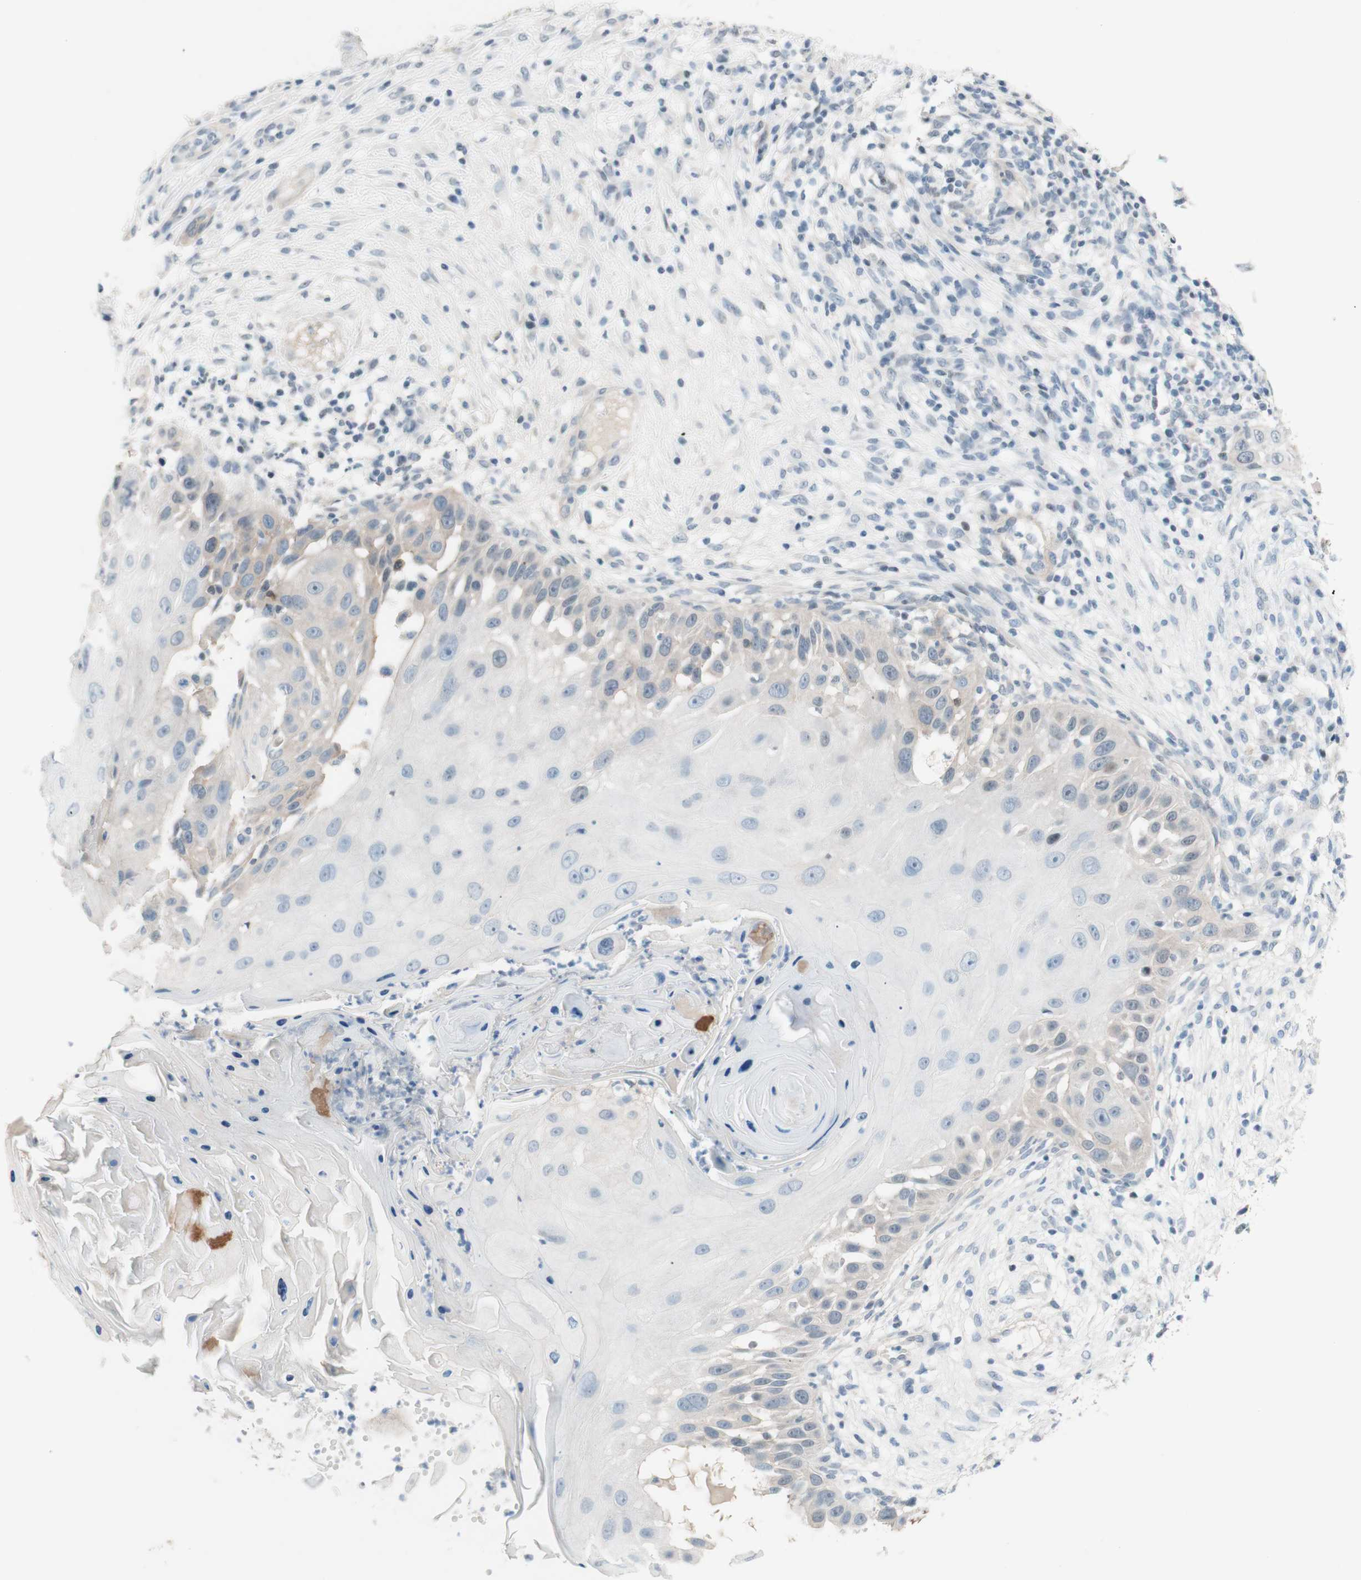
{"staining": {"intensity": "weak", "quantity": "<25%", "location": "cytoplasmic/membranous"}, "tissue": "skin cancer", "cell_type": "Tumor cells", "image_type": "cancer", "snomed": [{"axis": "morphology", "description": "Squamous cell carcinoma, NOS"}, {"axis": "topography", "description": "Skin"}], "caption": "Immunohistochemistry image of human squamous cell carcinoma (skin) stained for a protein (brown), which exhibits no positivity in tumor cells. The staining is performed using DAB brown chromogen with nuclei counter-stained in using hematoxylin.", "gene": "JPH1", "patient": {"sex": "female", "age": 44}}